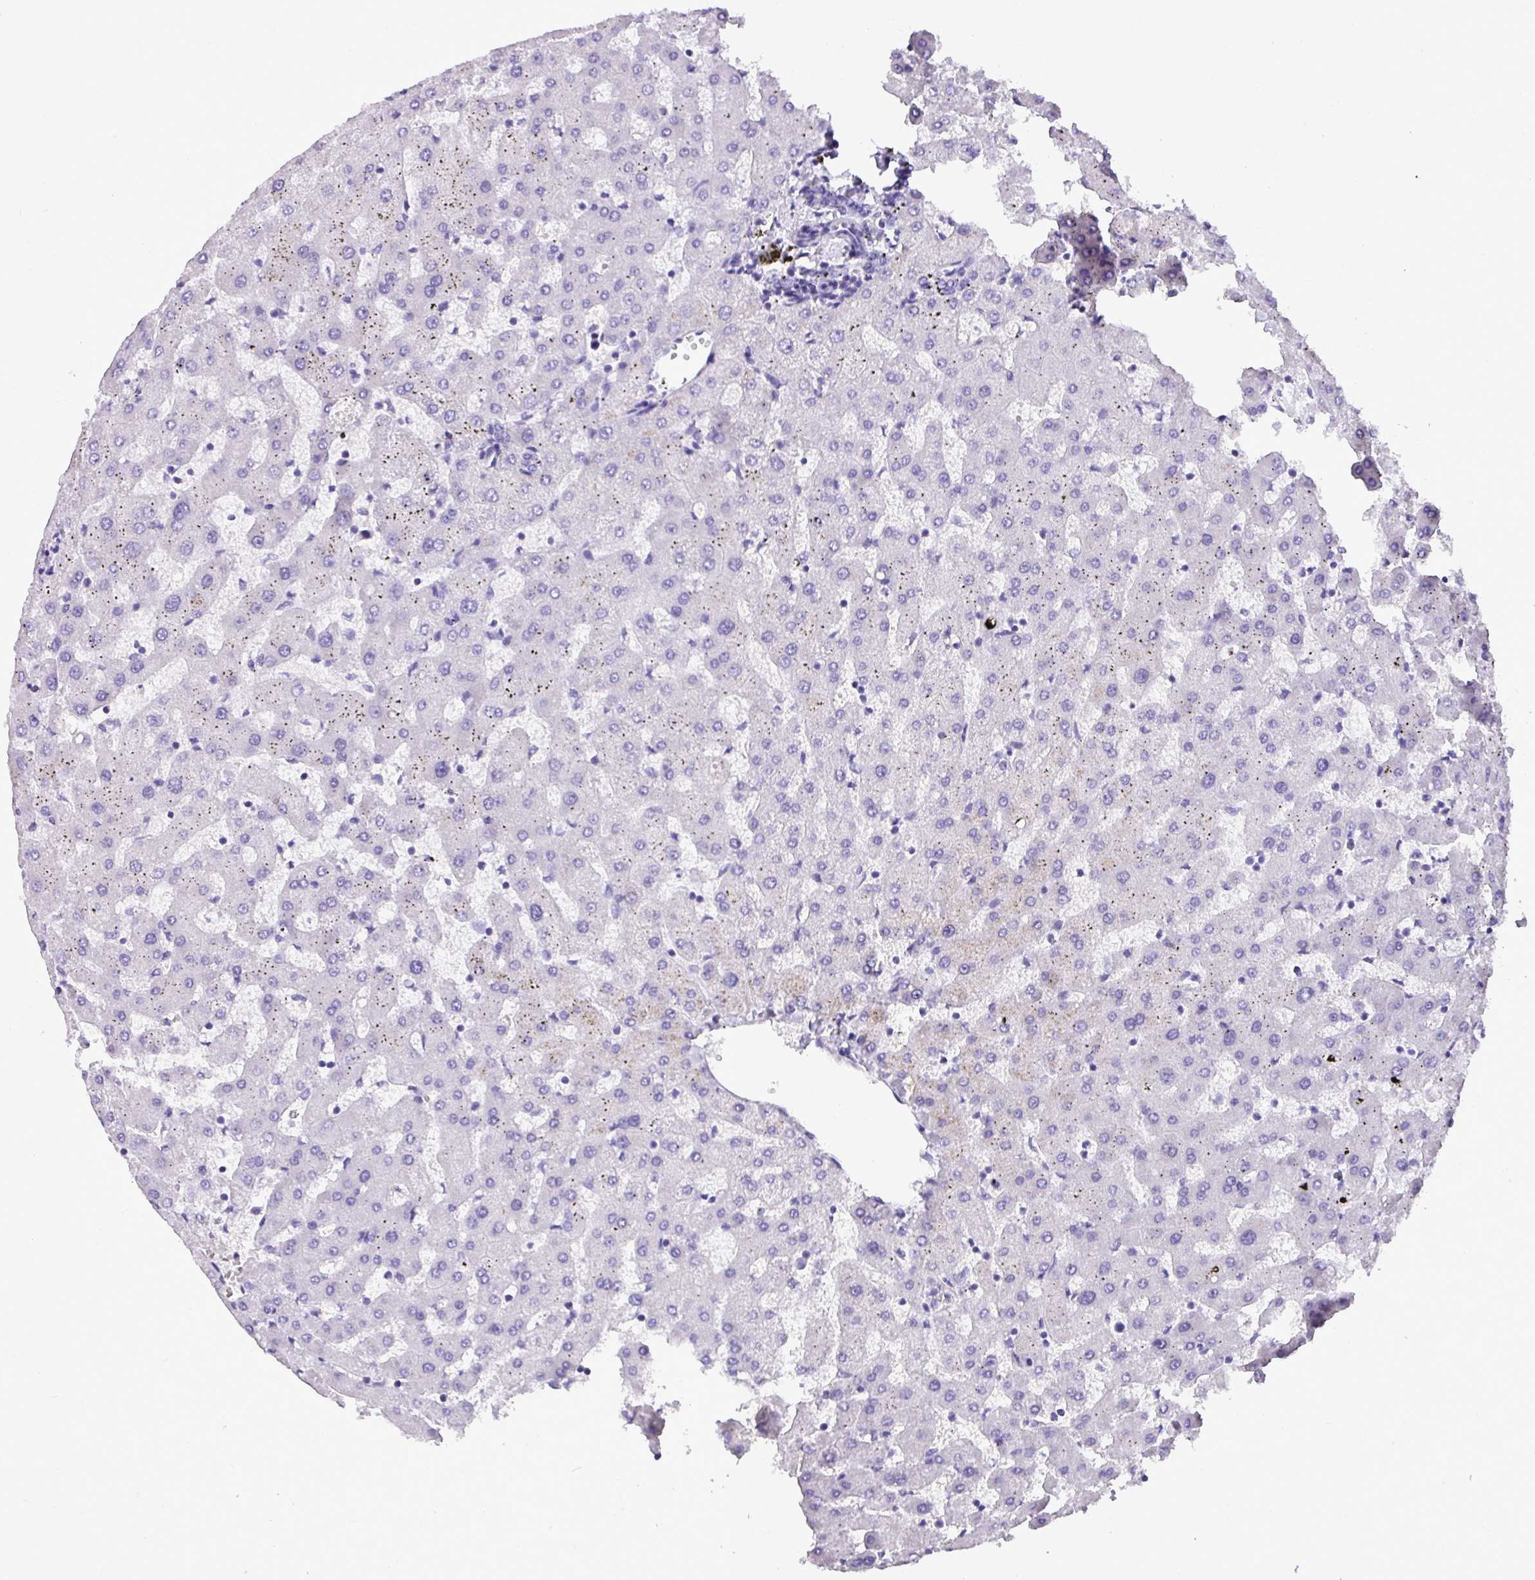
{"staining": {"intensity": "negative", "quantity": "none", "location": "none"}, "tissue": "liver", "cell_type": "Cholangiocytes", "image_type": "normal", "snomed": [{"axis": "morphology", "description": "Normal tissue, NOS"}, {"axis": "topography", "description": "Liver"}], "caption": "This is a photomicrograph of immunohistochemistry (IHC) staining of normal liver, which shows no expression in cholangiocytes. Brightfield microscopy of immunohistochemistry (IHC) stained with DAB (3,3'-diaminobenzidine) (brown) and hematoxylin (blue), captured at high magnification.", "gene": "MUC21", "patient": {"sex": "female", "age": 63}}